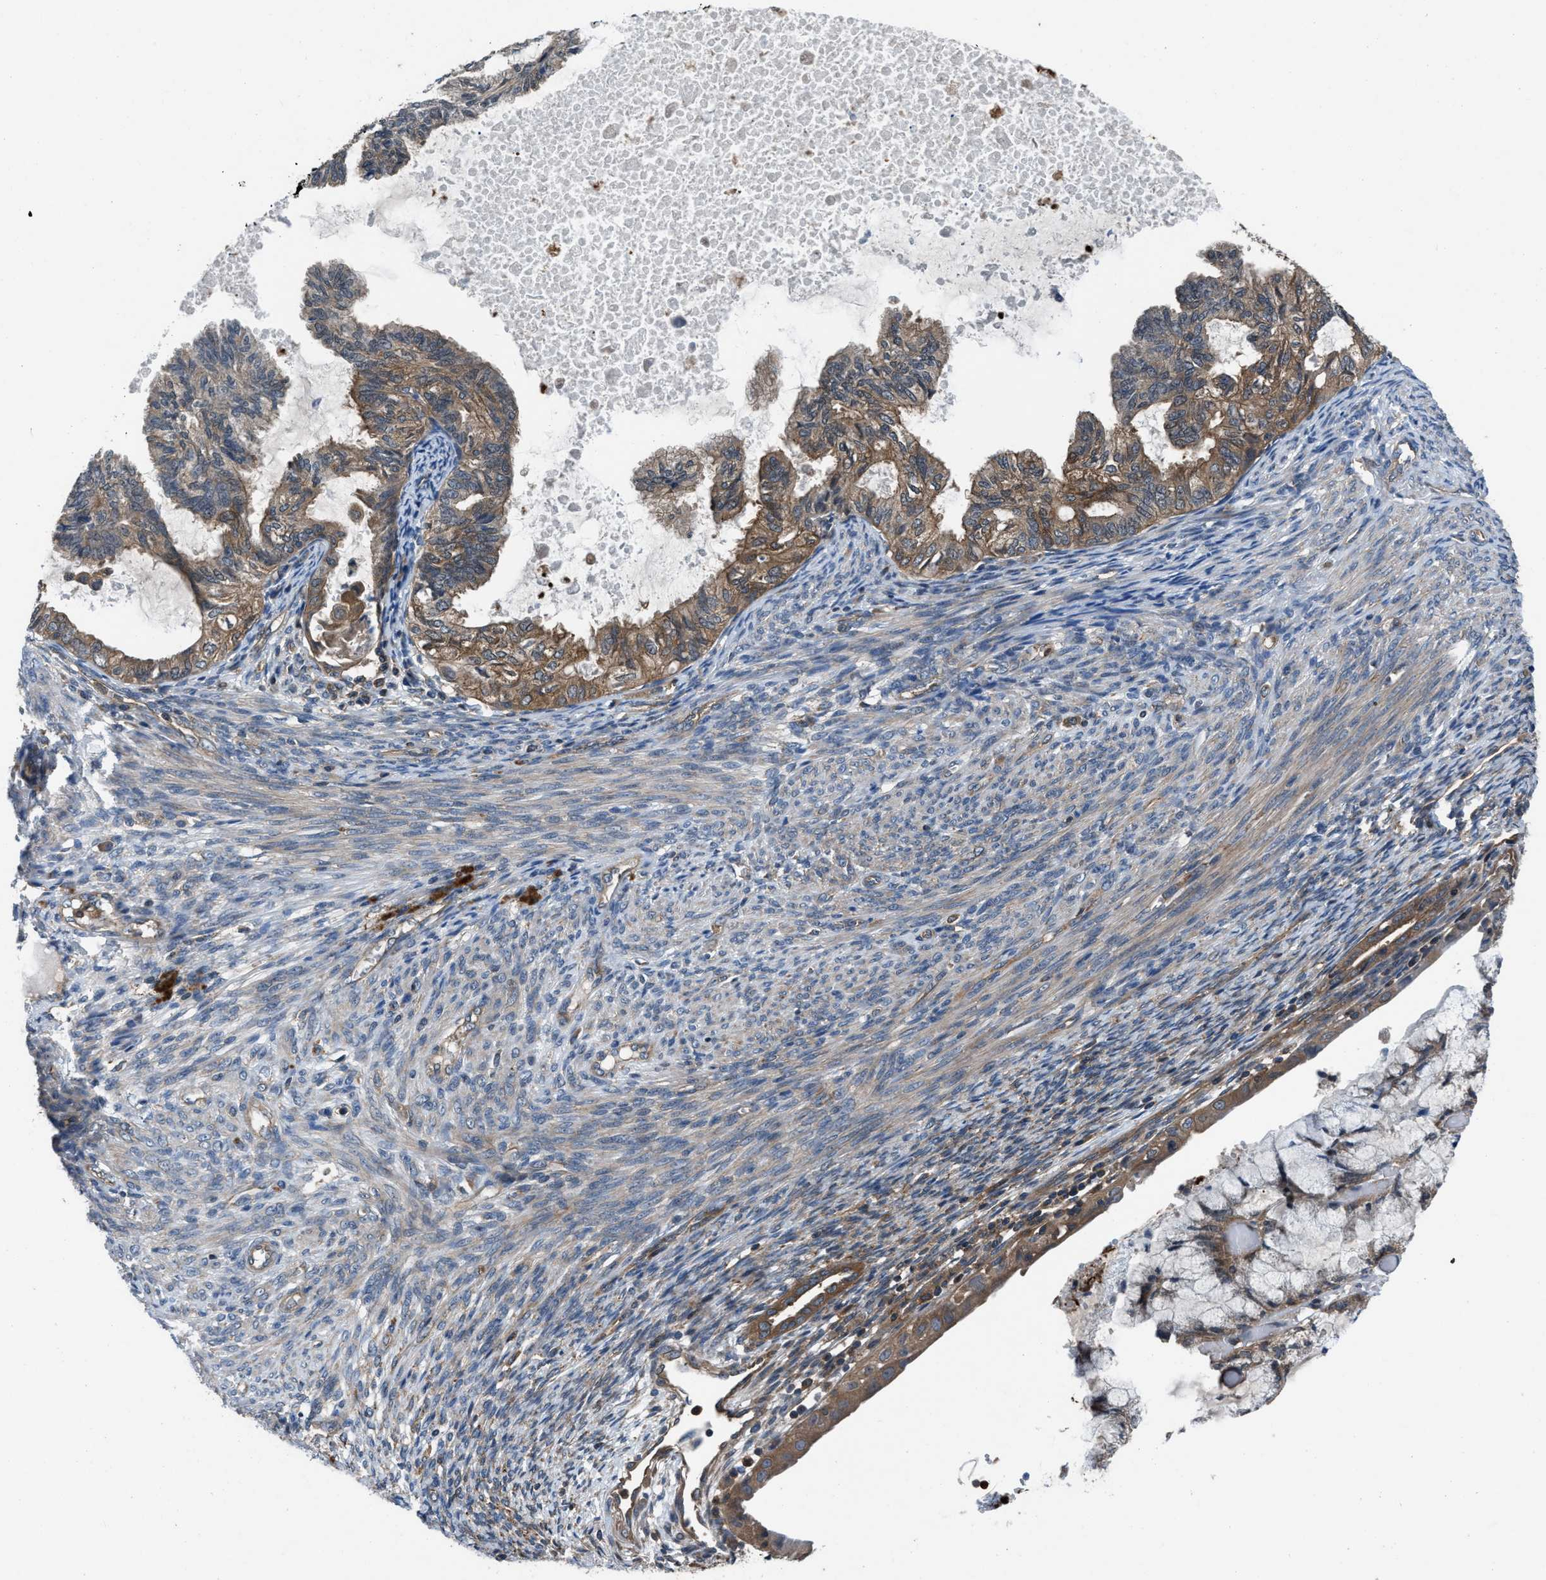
{"staining": {"intensity": "moderate", "quantity": ">75%", "location": "cytoplasmic/membranous"}, "tissue": "cervical cancer", "cell_type": "Tumor cells", "image_type": "cancer", "snomed": [{"axis": "morphology", "description": "Normal tissue, NOS"}, {"axis": "morphology", "description": "Adenocarcinoma, NOS"}, {"axis": "topography", "description": "Cervix"}, {"axis": "topography", "description": "Endometrium"}], "caption": "Human cervical cancer stained with a protein marker shows moderate staining in tumor cells.", "gene": "USP25", "patient": {"sex": "female", "age": 86}}